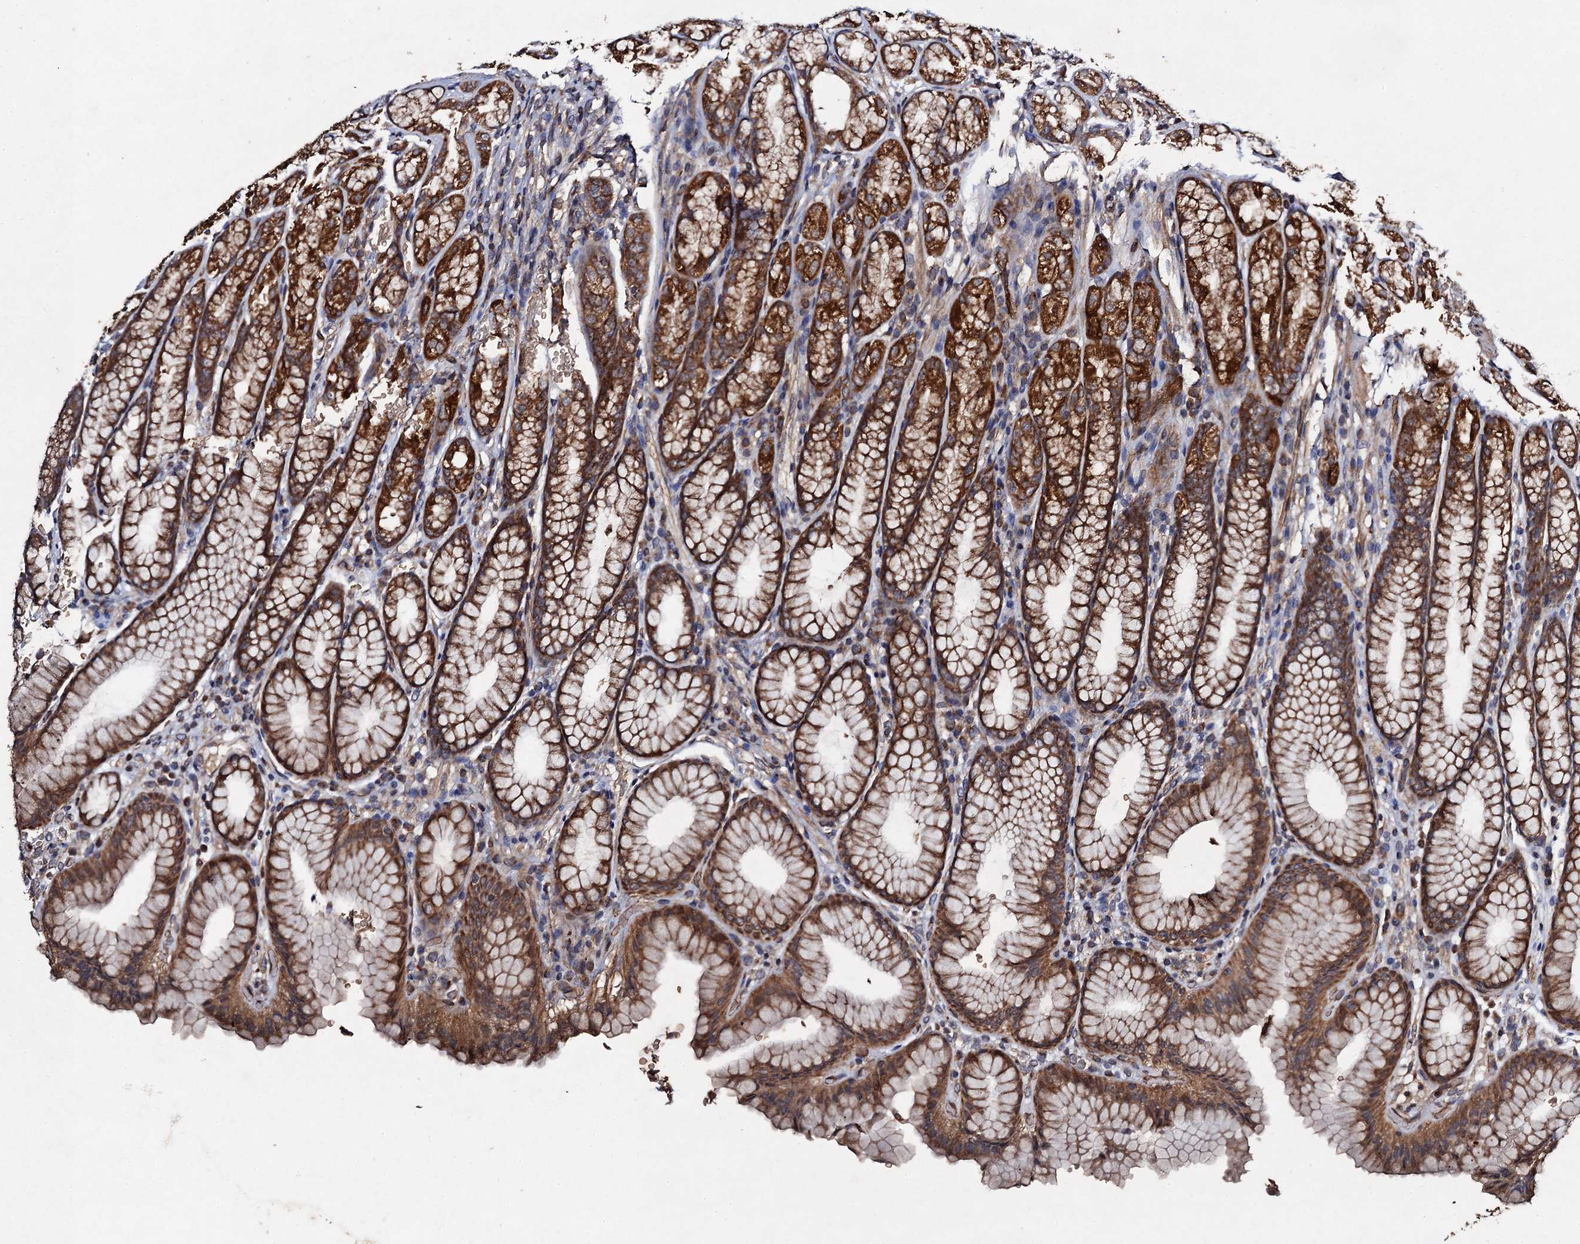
{"staining": {"intensity": "strong", "quantity": ">75%", "location": "cytoplasmic/membranous"}, "tissue": "stomach", "cell_type": "Glandular cells", "image_type": "normal", "snomed": [{"axis": "morphology", "description": "Normal tissue, NOS"}, {"axis": "topography", "description": "Stomach"}], "caption": "An image showing strong cytoplasmic/membranous positivity in about >75% of glandular cells in normal stomach, as visualized by brown immunohistochemical staining.", "gene": "NDUFA13", "patient": {"sex": "male", "age": 42}}